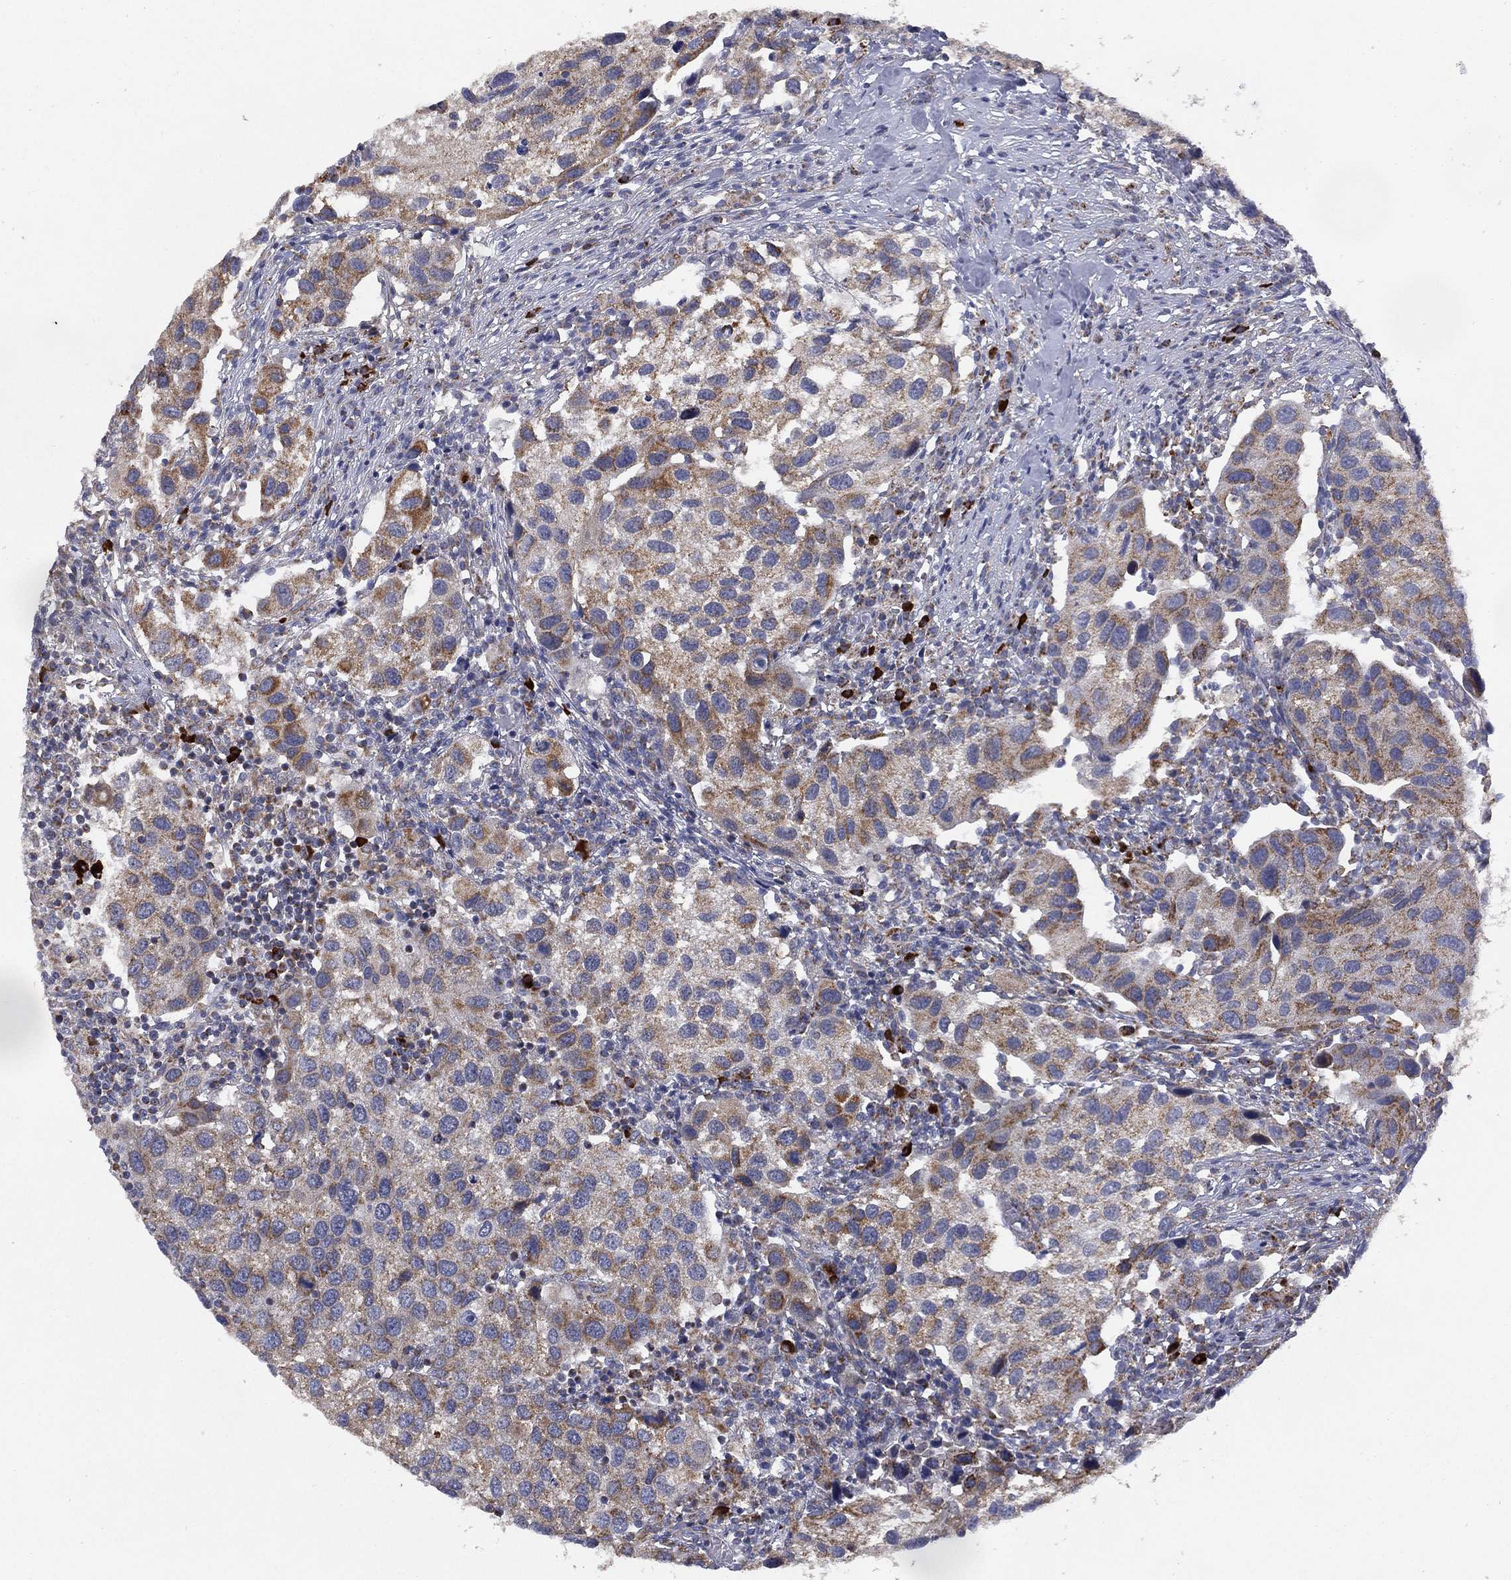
{"staining": {"intensity": "moderate", "quantity": ">75%", "location": "cytoplasmic/membranous"}, "tissue": "urothelial cancer", "cell_type": "Tumor cells", "image_type": "cancer", "snomed": [{"axis": "morphology", "description": "Urothelial carcinoma, High grade"}, {"axis": "topography", "description": "Urinary bladder"}], "caption": "A histopathology image of urothelial cancer stained for a protein displays moderate cytoplasmic/membranous brown staining in tumor cells.", "gene": "PPP2R5A", "patient": {"sex": "male", "age": 79}}